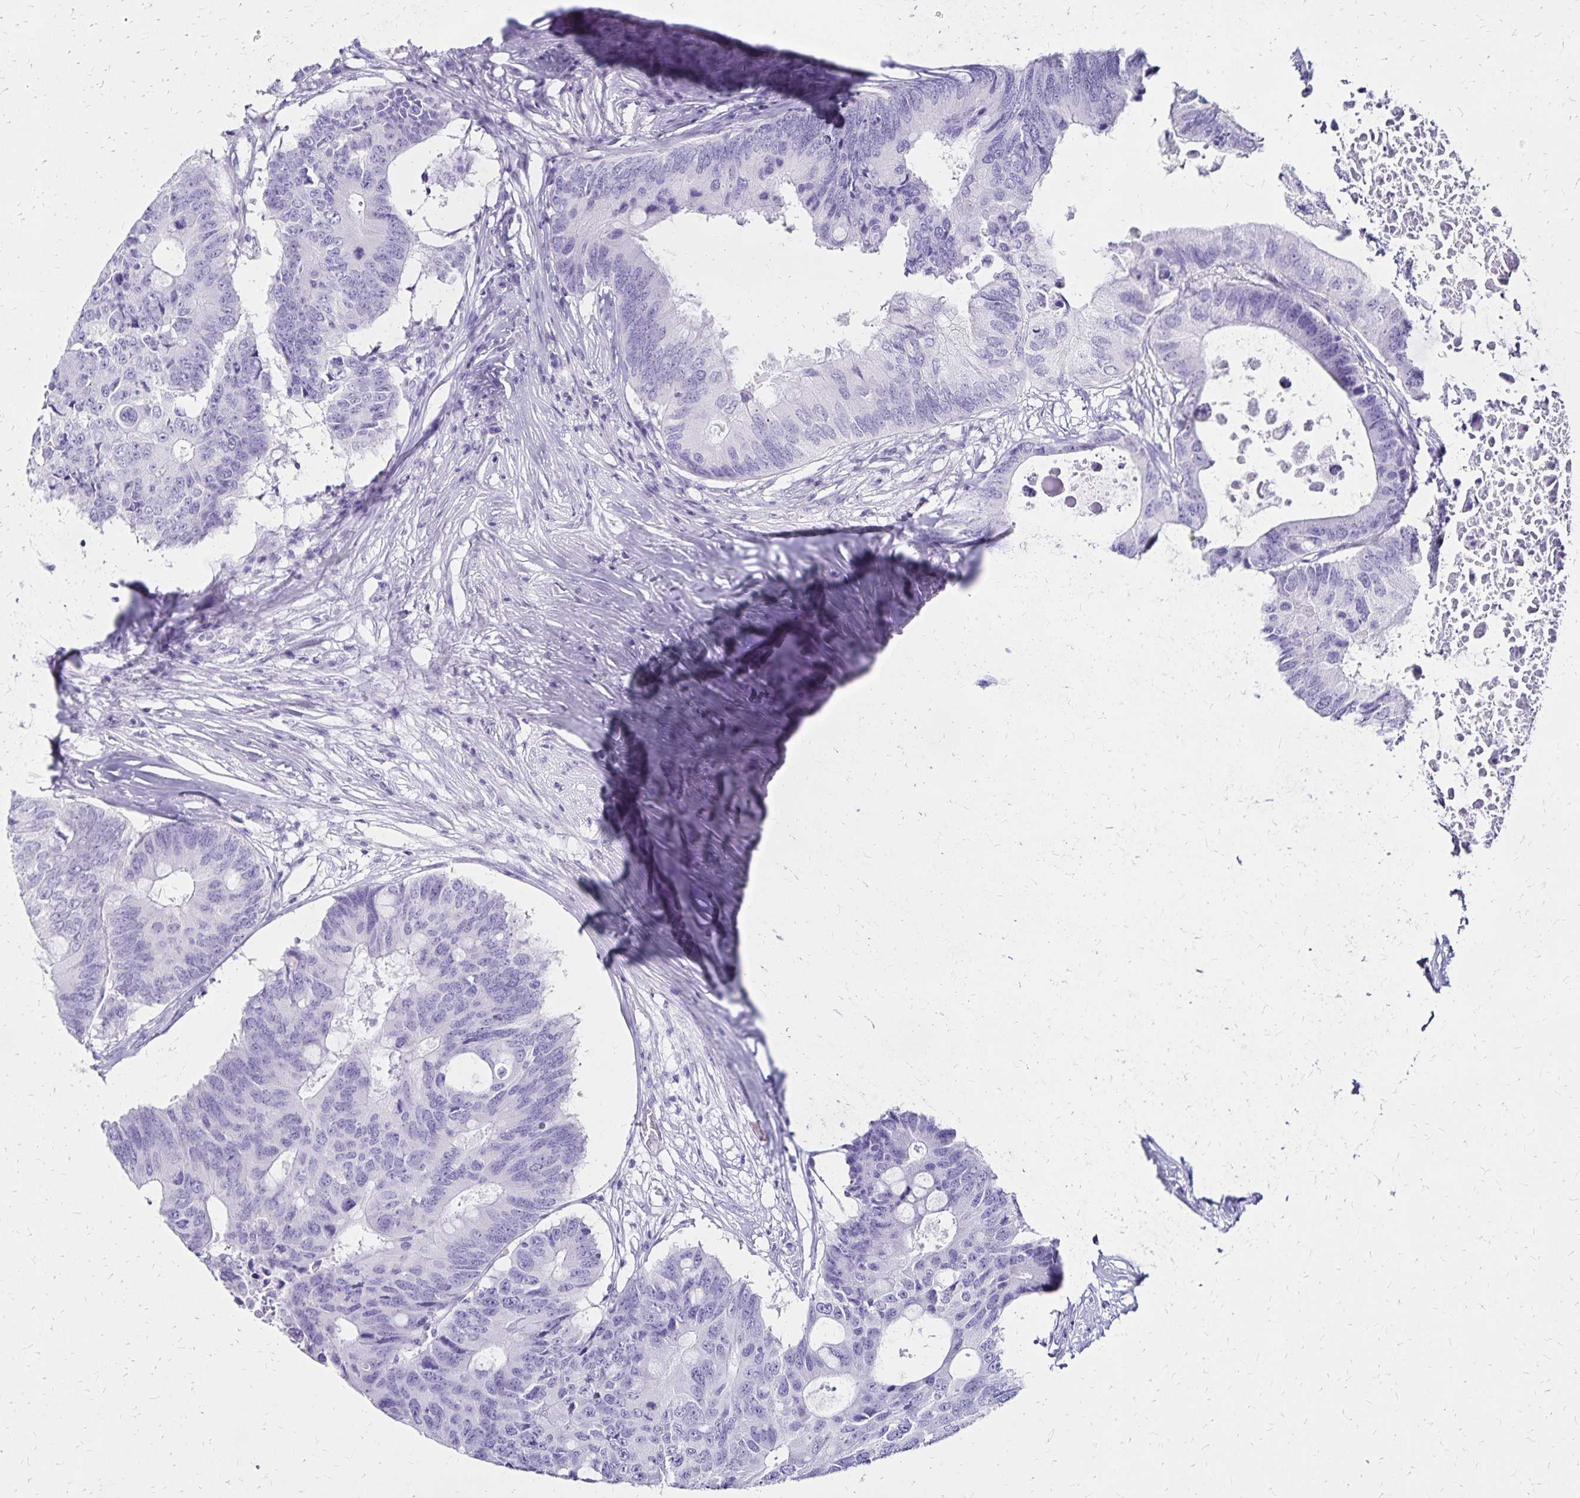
{"staining": {"intensity": "negative", "quantity": "none", "location": "none"}, "tissue": "colorectal cancer", "cell_type": "Tumor cells", "image_type": "cancer", "snomed": [{"axis": "morphology", "description": "Adenocarcinoma, NOS"}, {"axis": "topography", "description": "Colon"}], "caption": "There is no significant staining in tumor cells of colorectal cancer (adenocarcinoma).", "gene": "LIN28B", "patient": {"sex": "male", "age": 71}}